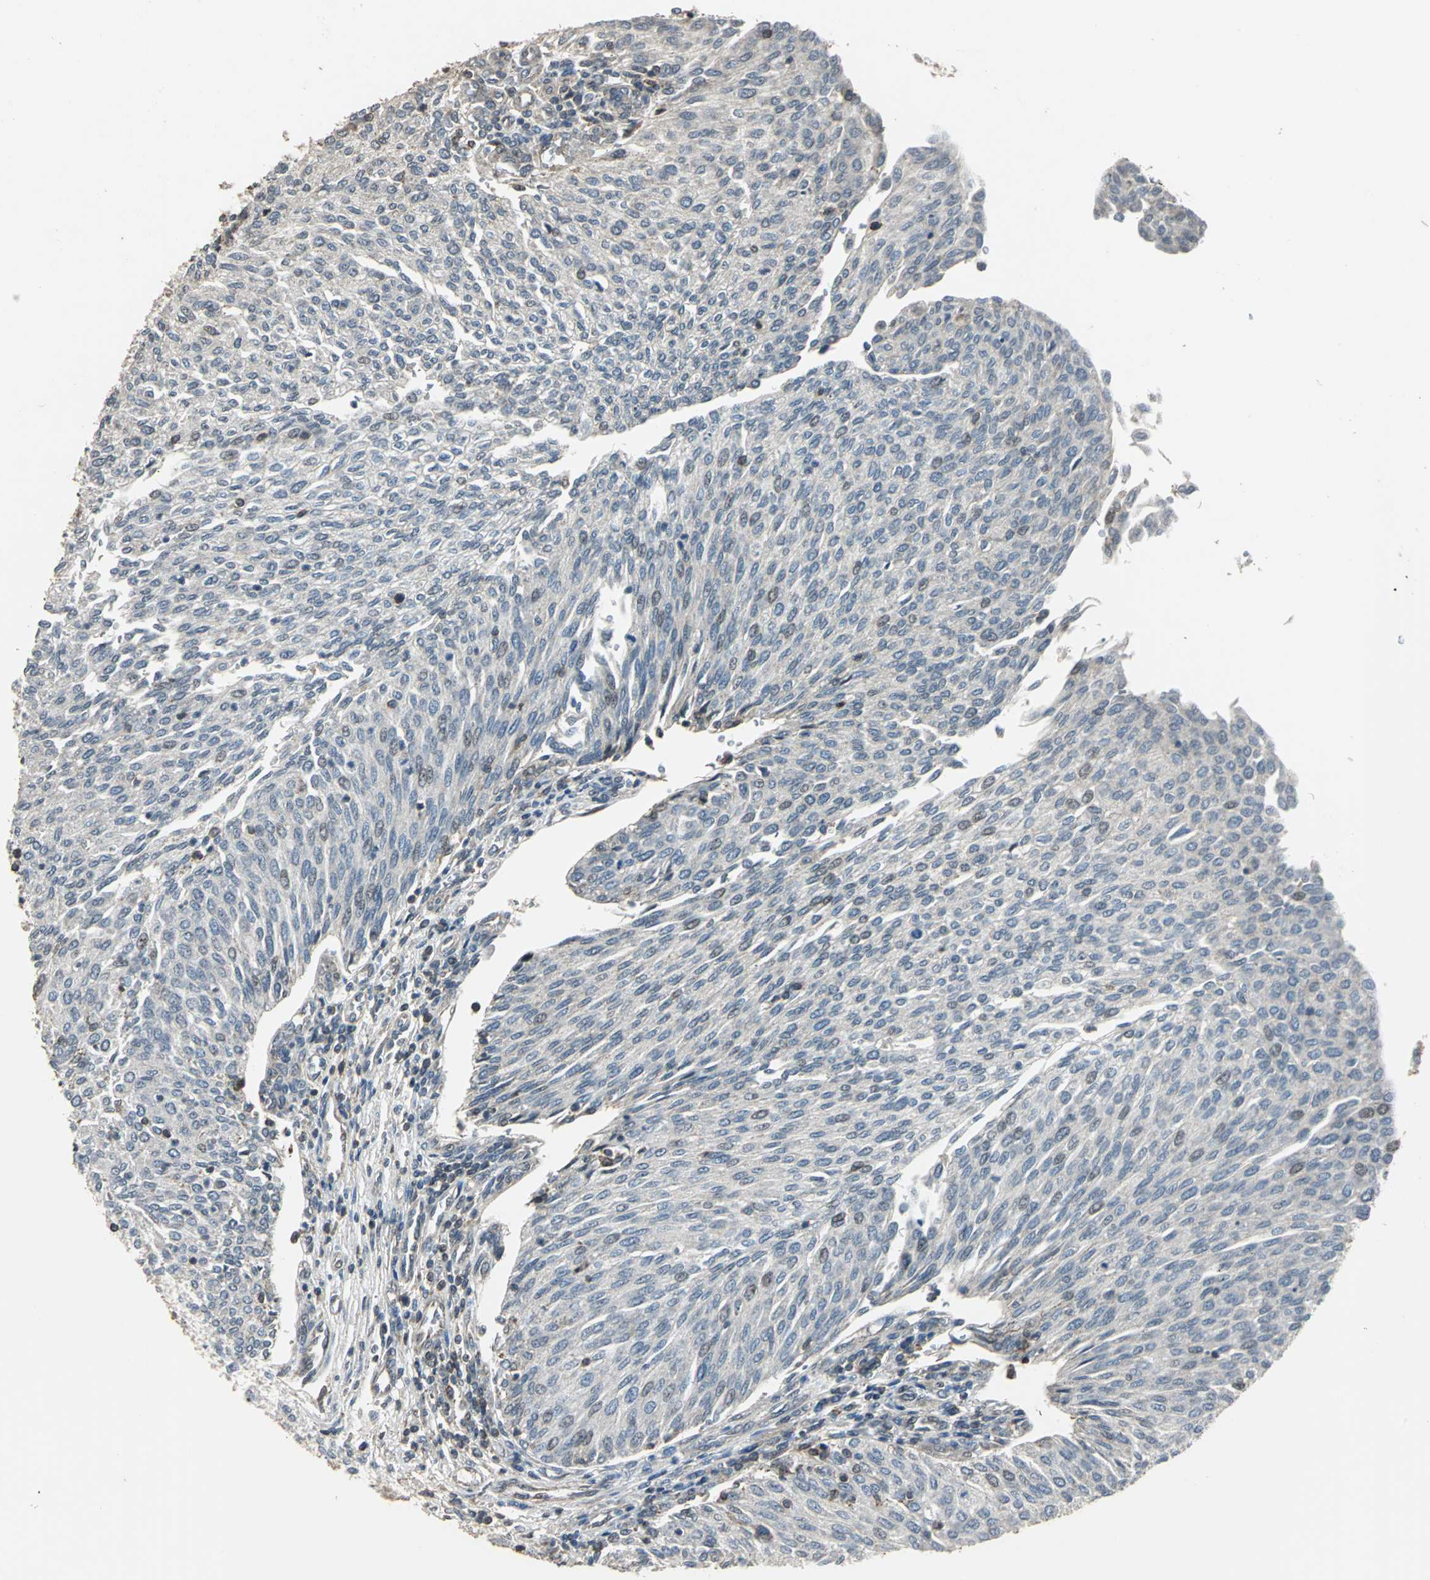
{"staining": {"intensity": "weak", "quantity": "25%-75%", "location": "cytoplasmic/membranous"}, "tissue": "urothelial cancer", "cell_type": "Tumor cells", "image_type": "cancer", "snomed": [{"axis": "morphology", "description": "Urothelial carcinoma, Low grade"}, {"axis": "topography", "description": "Urinary bladder"}], "caption": "Immunohistochemical staining of human urothelial cancer shows low levels of weak cytoplasmic/membranous expression in approximately 25%-75% of tumor cells.", "gene": "DNAJB4", "patient": {"sex": "female", "age": 79}}